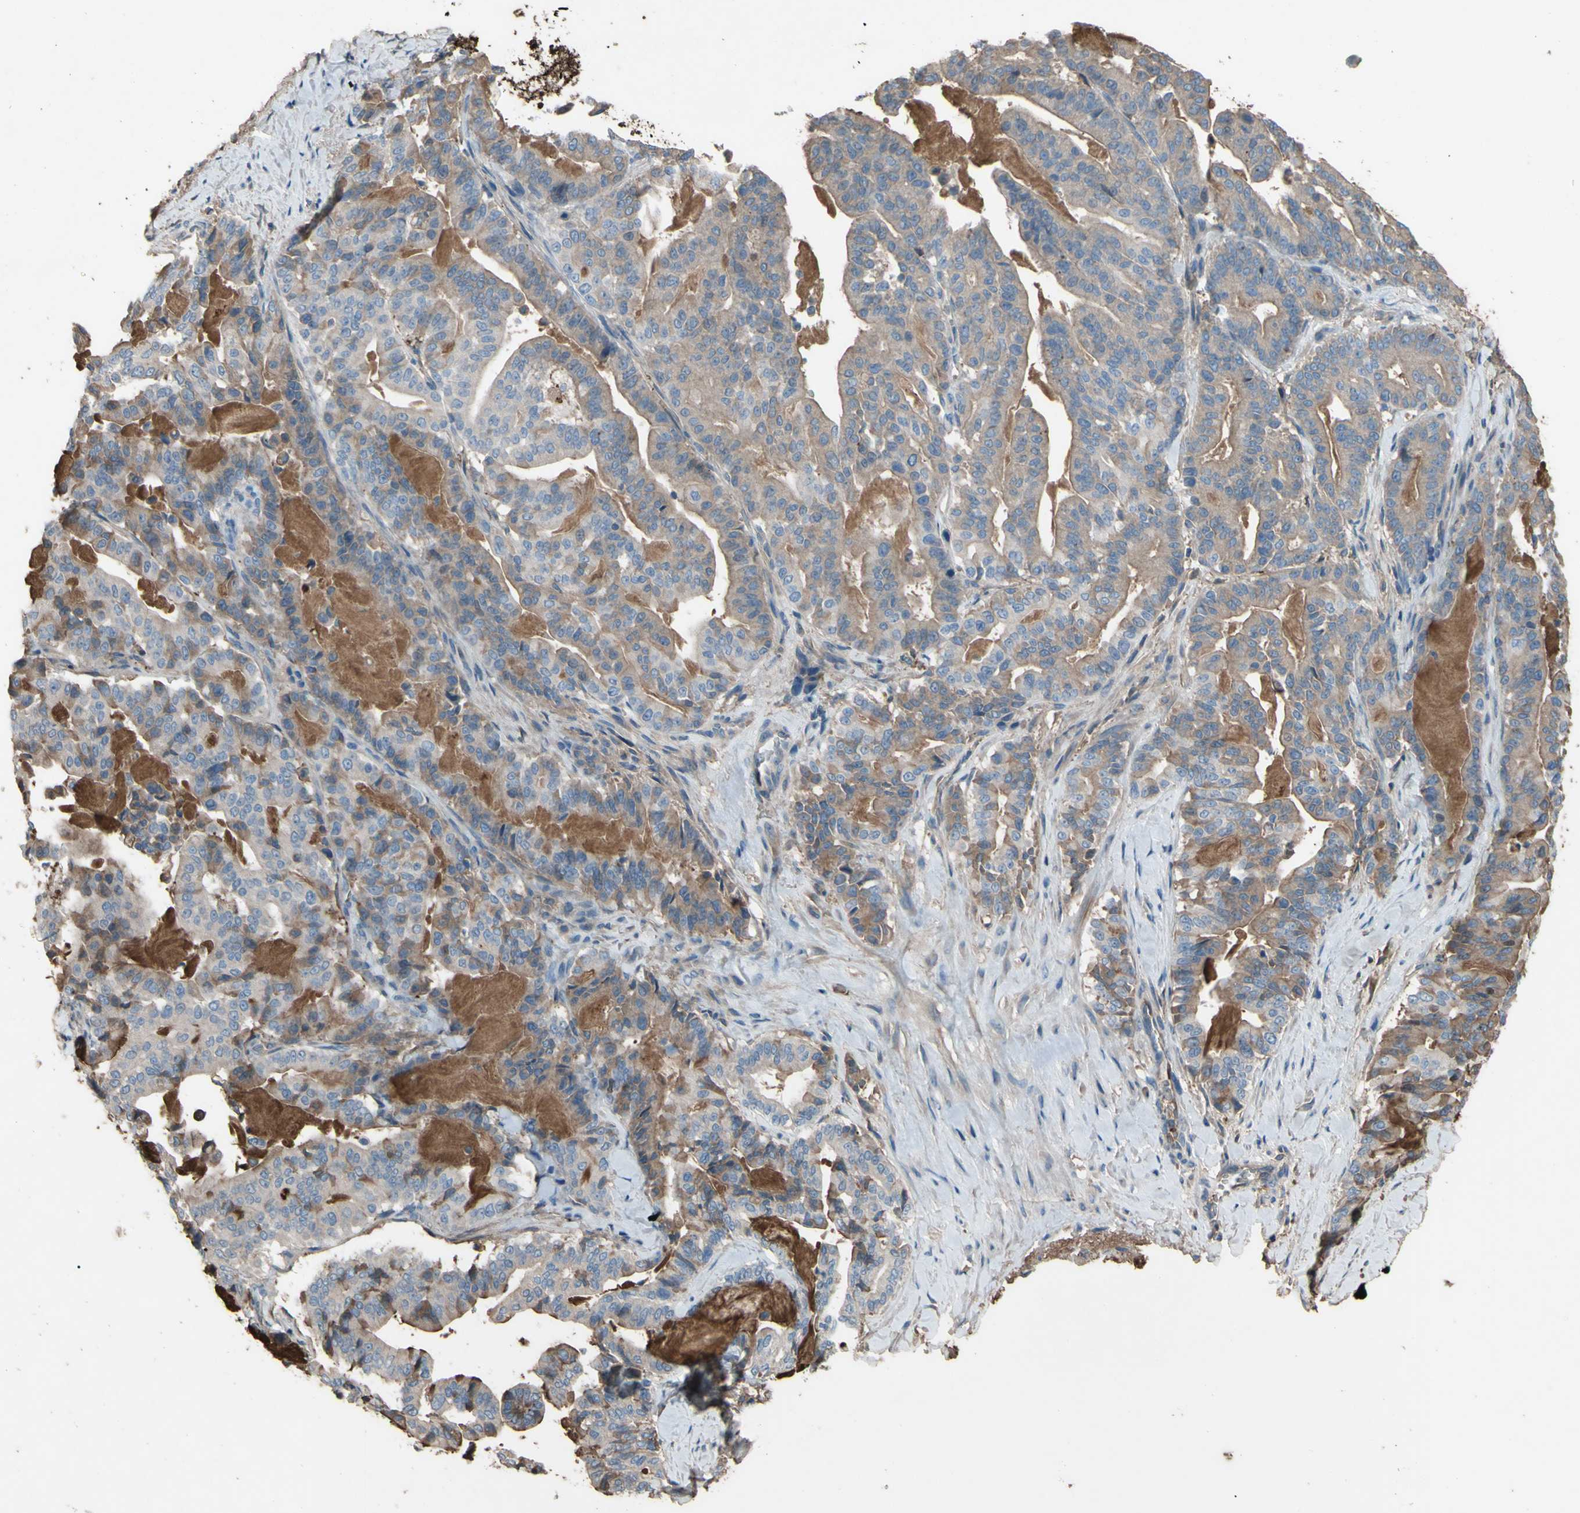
{"staining": {"intensity": "moderate", "quantity": "25%-75%", "location": "cytoplasmic/membranous"}, "tissue": "pancreatic cancer", "cell_type": "Tumor cells", "image_type": "cancer", "snomed": [{"axis": "morphology", "description": "Adenocarcinoma, NOS"}, {"axis": "topography", "description": "Pancreas"}], "caption": "This photomicrograph shows immunohistochemistry staining of pancreatic adenocarcinoma, with medium moderate cytoplasmic/membranous positivity in about 25%-75% of tumor cells.", "gene": "PTGDS", "patient": {"sex": "male", "age": 63}}